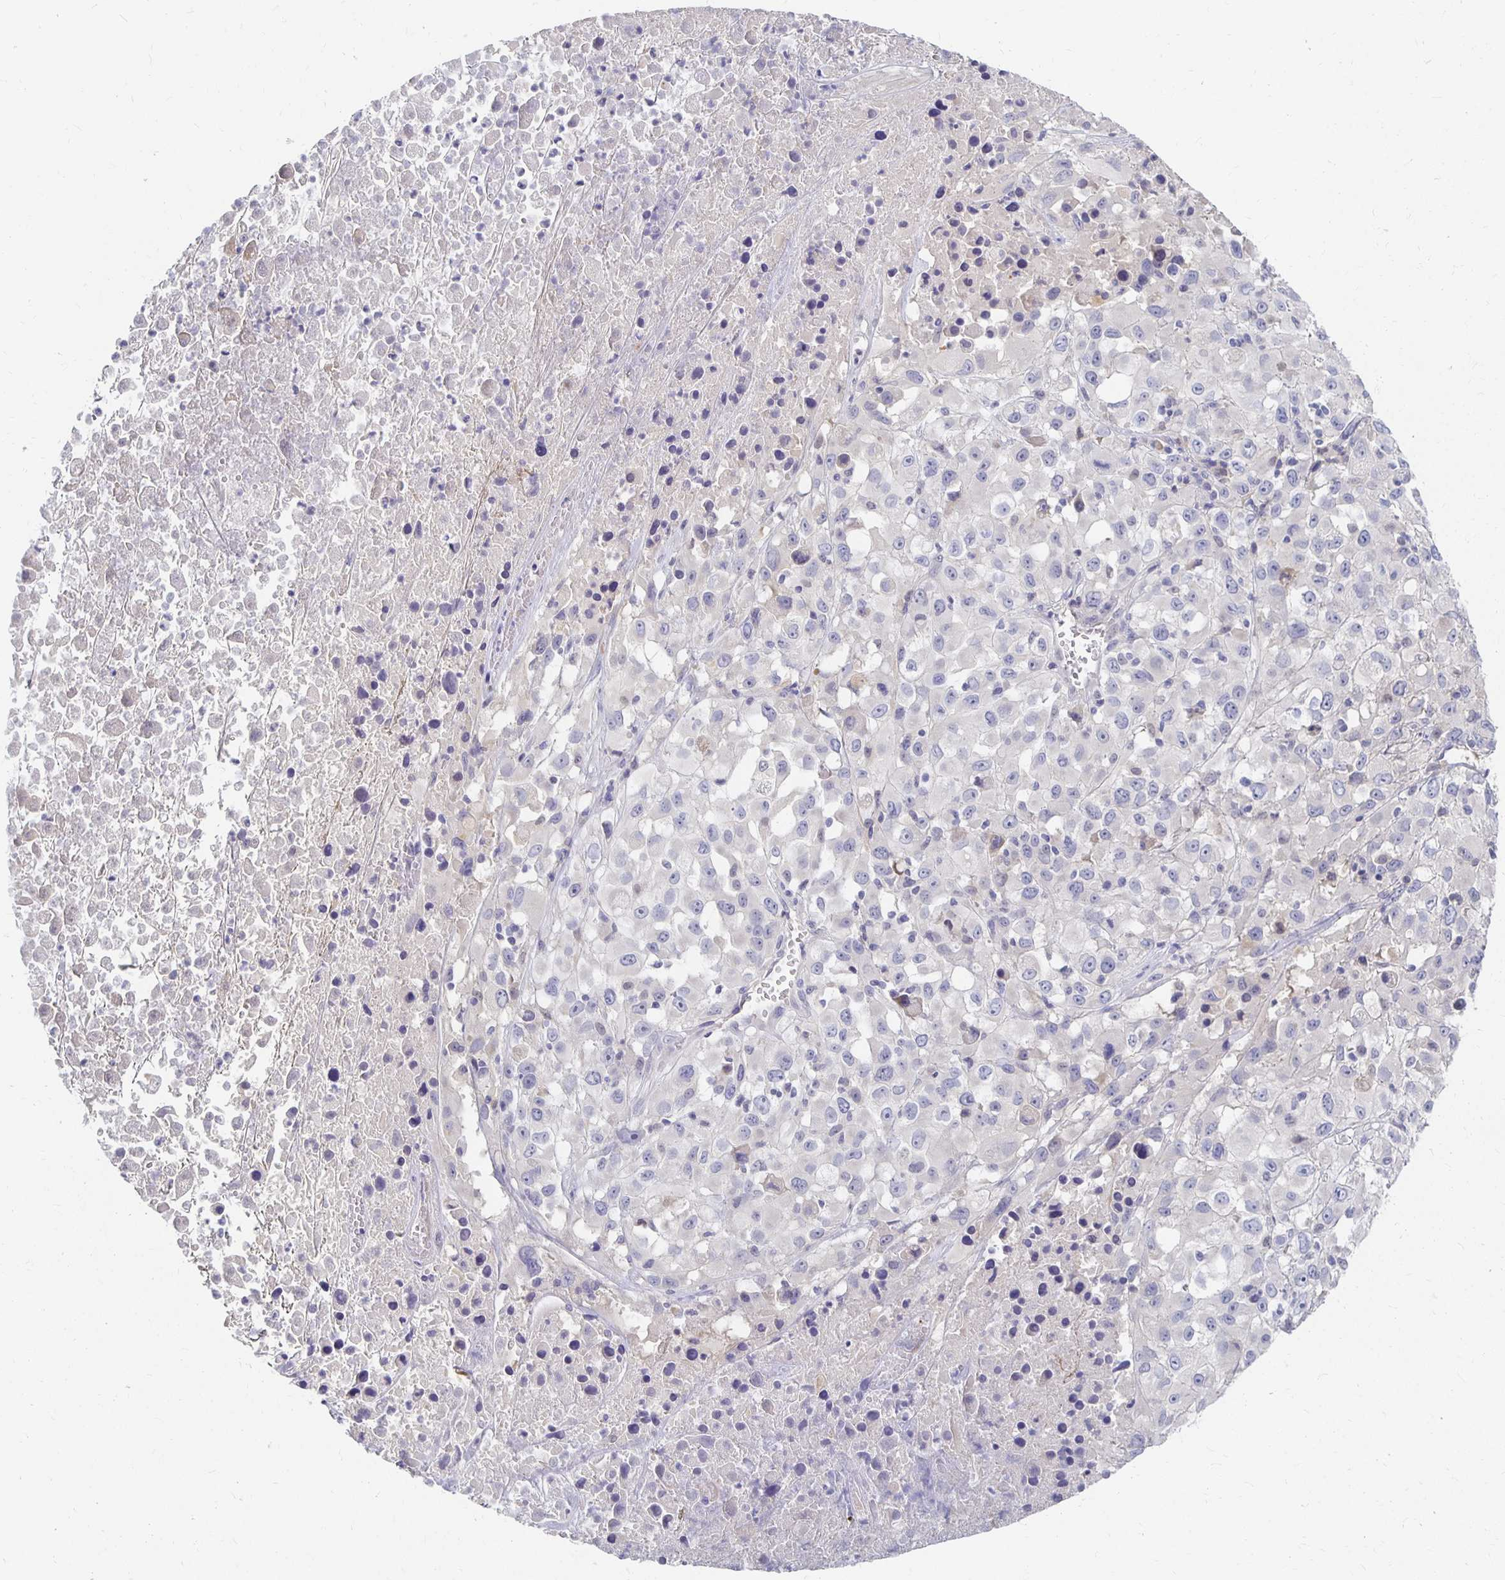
{"staining": {"intensity": "negative", "quantity": "none", "location": "none"}, "tissue": "melanoma", "cell_type": "Tumor cells", "image_type": "cancer", "snomed": [{"axis": "morphology", "description": "Malignant melanoma, Metastatic site"}, {"axis": "topography", "description": "Soft tissue"}], "caption": "Immunohistochemistry (IHC) micrograph of melanoma stained for a protein (brown), which demonstrates no positivity in tumor cells.", "gene": "FKRP", "patient": {"sex": "male", "age": 50}}